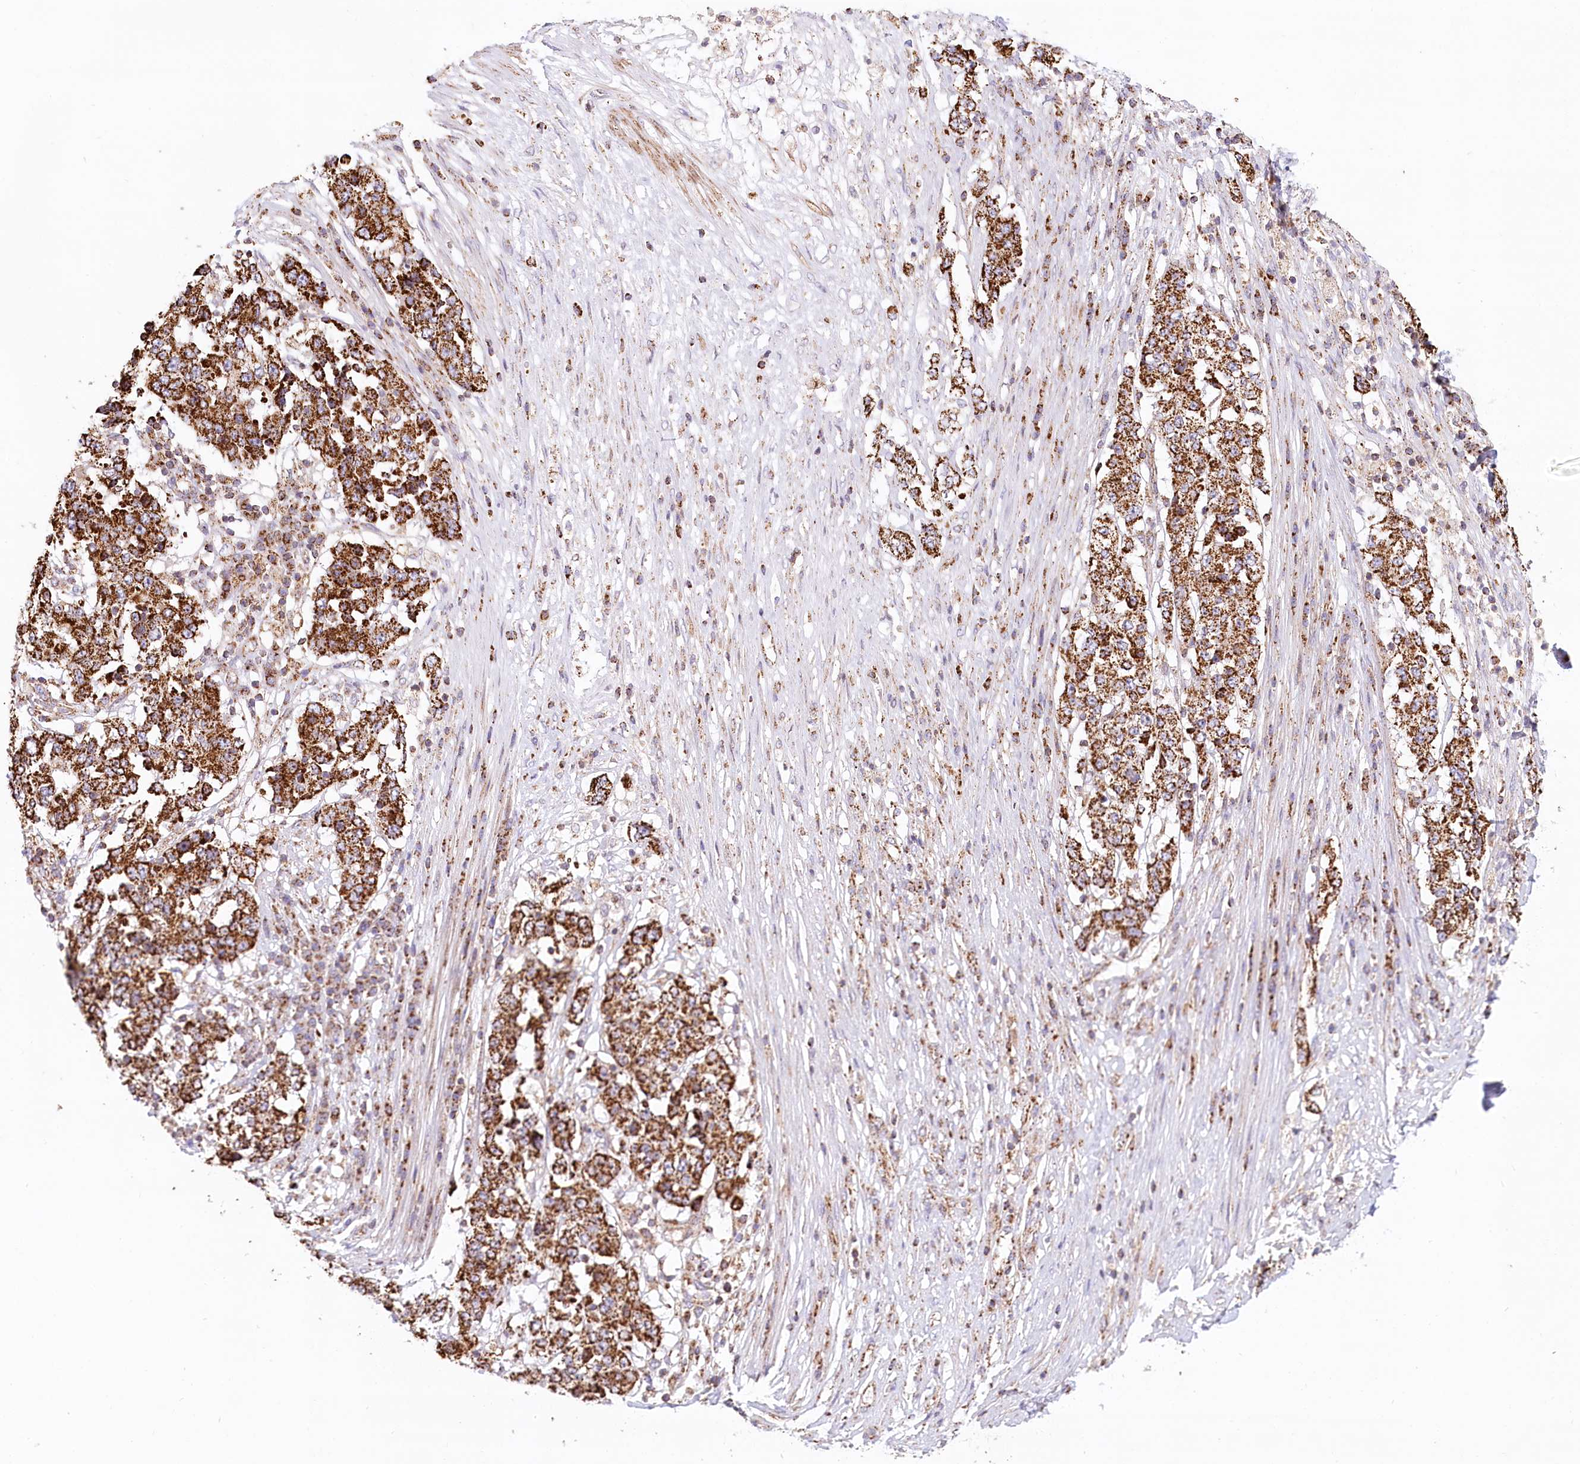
{"staining": {"intensity": "strong", "quantity": ">75%", "location": "cytoplasmic/membranous"}, "tissue": "stomach cancer", "cell_type": "Tumor cells", "image_type": "cancer", "snomed": [{"axis": "morphology", "description": "Adenocarcinoma, NOS"}, {"axis": "topography", "description": "Stomach"}], "caption": "This histopathology image reveals adenocarcinoma (stomach) stained with immunohistochemistry to label a protein in brown. The cytoplasmic/membranous of tumor cells show strong positivity for the protein. Nuclei are counter-stained blue.", "gene": "UMPS", "patient": {"sex": "male", "age": 59}}